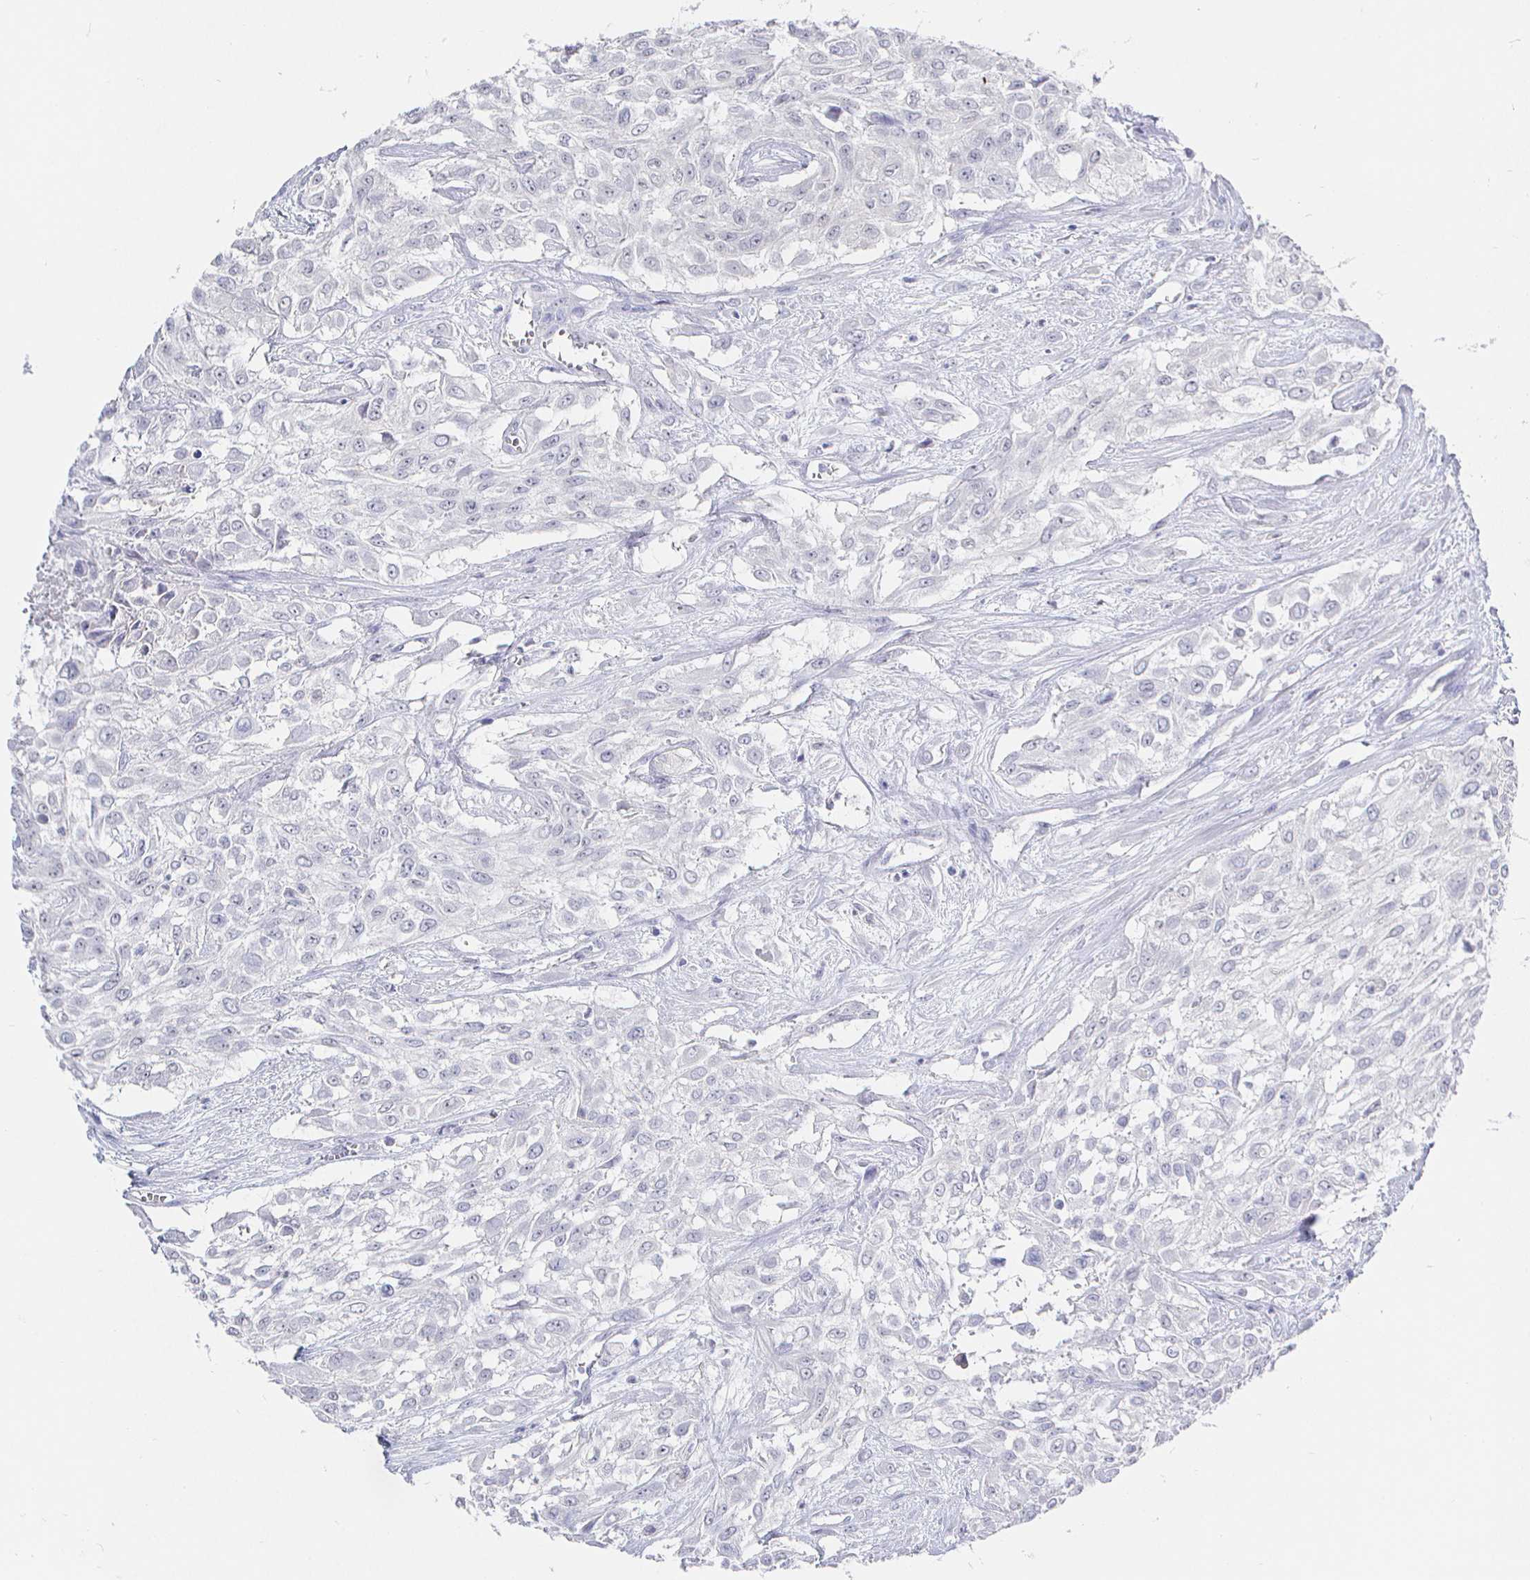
{"staining": {"intensity": "negative", "quantity": "none", "location": "none"}, "tissue": "urothelial cancer", "cell_type": "Tumor cells", "image_type": "cancer", "snomed": [{"axis": "morphology", "description": "Urothelial carcinoma, High grade"}, {"axis": "topography", "description": "Urinary bladder"}], "caption": "This is a image of immunohistochemistry staining of urothelial cancer, which shows no positivity in tumor cells. (Immunohistochemistry (ihc), brightfield microscopy, high magnification).", "gene": "LRRC23", "patient": {"sex": "male", "age": 57}}